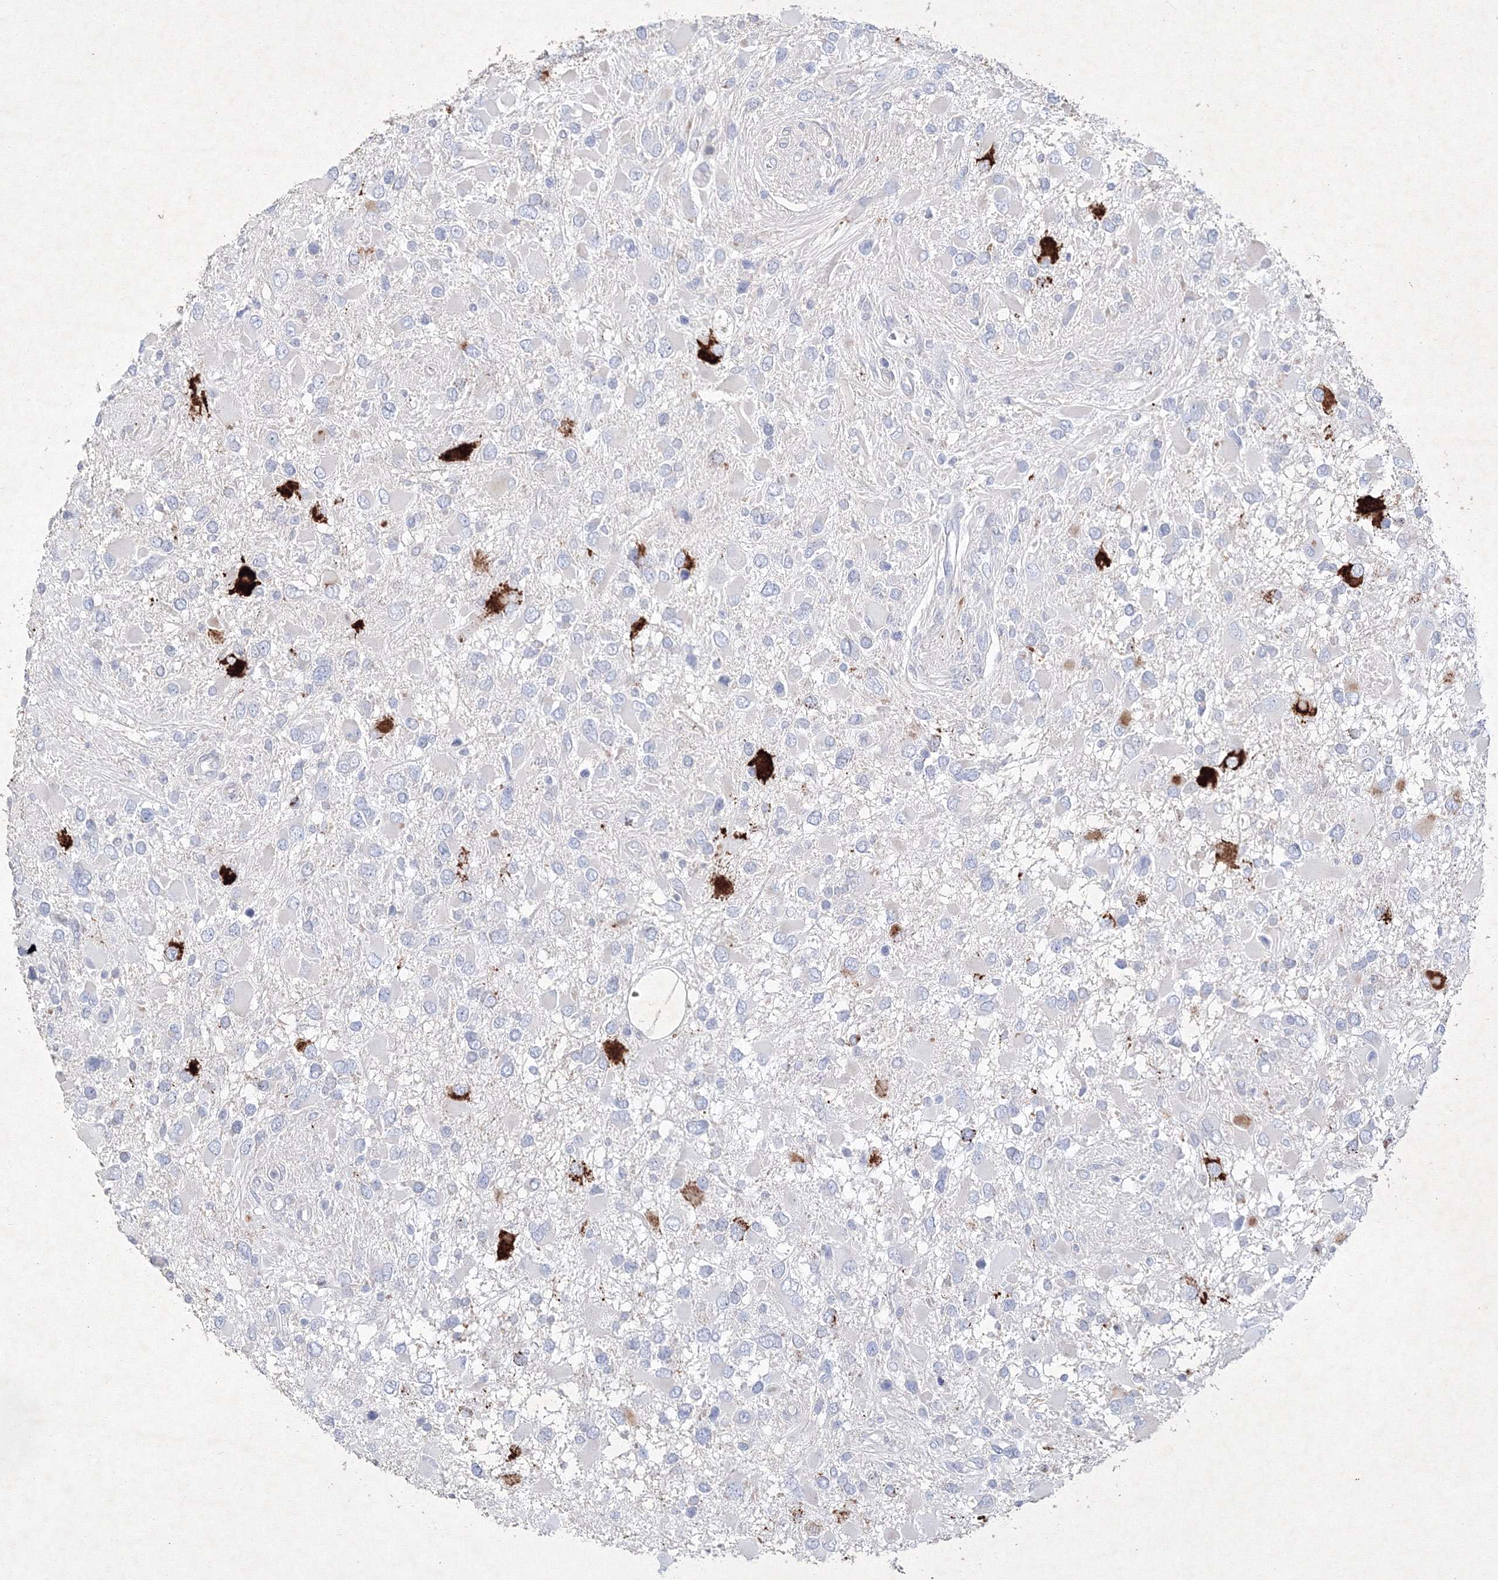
{"staining": {"intensity": "negative", "quantity": "none", "location": "none"}, "tissue": "glioma", "cell_type": "Tumor cells", "image_type": "cancer", "snomed": [{"axis": "morphology", "description": "Glioma, malignant, High grade"}, {"axis": "topography", "description": "Brain"}], "caption": "This is an immunohistochemistry (IHC) micrograph of human malignant glioma (high-grade). There is no expression in tumor cells.", "gene": "CXXC4", "patient": {"sex": "male", "age": 53}}